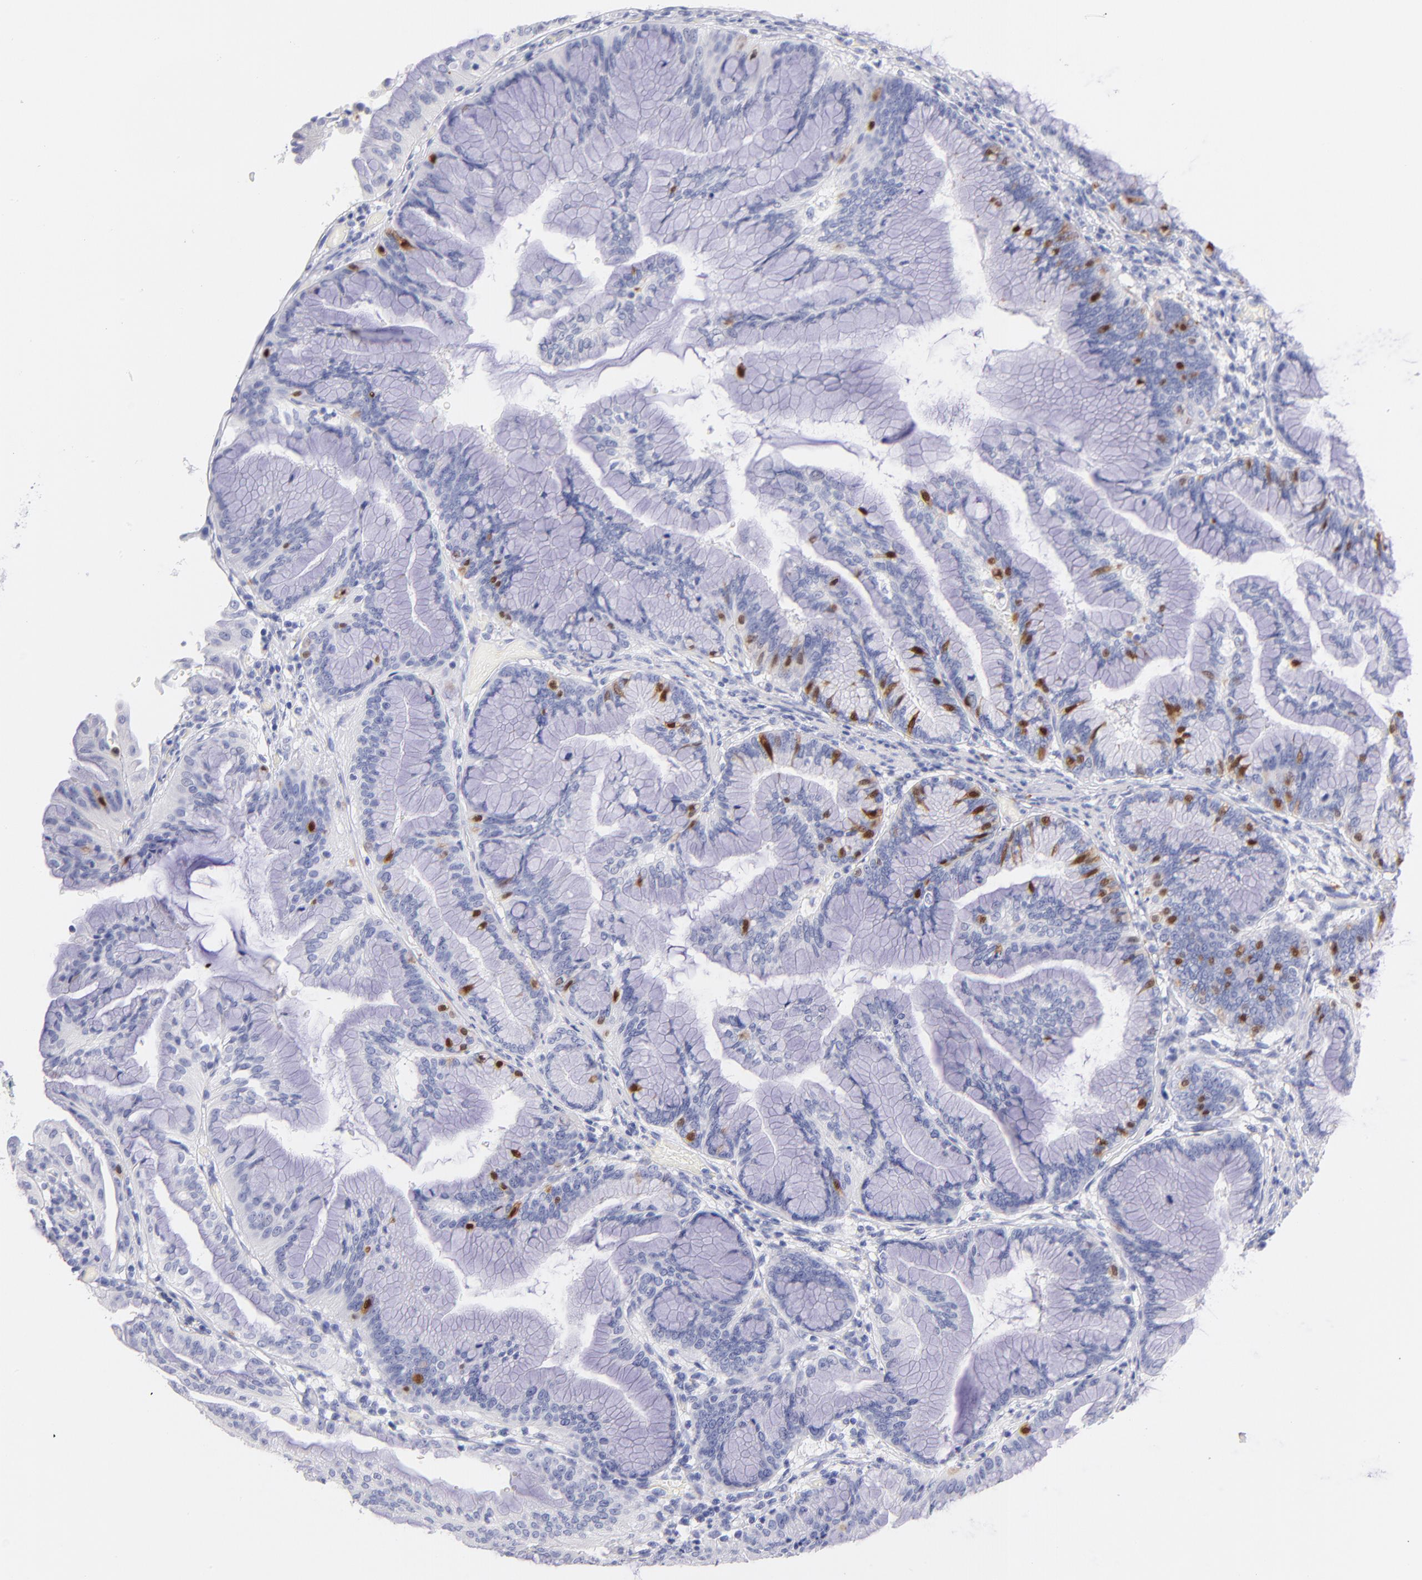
{"staining": {"intensity": "strong", "quantity": "<25%", "location": "cytoplasmic/membranous,nuclear"}, "tissue": "pancreatic cancer", "cell_type": "Tumor cells", "image_type": "cancer", "snomed": [{"axis": "morphology", "description": "Adenocarcinoma, NOS"}, {"axis": "topography", "description": "Pancreas"}], "caption": "Immunohistochemistry image of human pancreatic adenocarcinoma stained for a protein (brown), which reveals medium levels of strong cytoplasmic/membranous and nuclear positivity in about <25% of tumor cells.", "gene": "SCGN", "patient": {"sex": "female", "age": 64}}